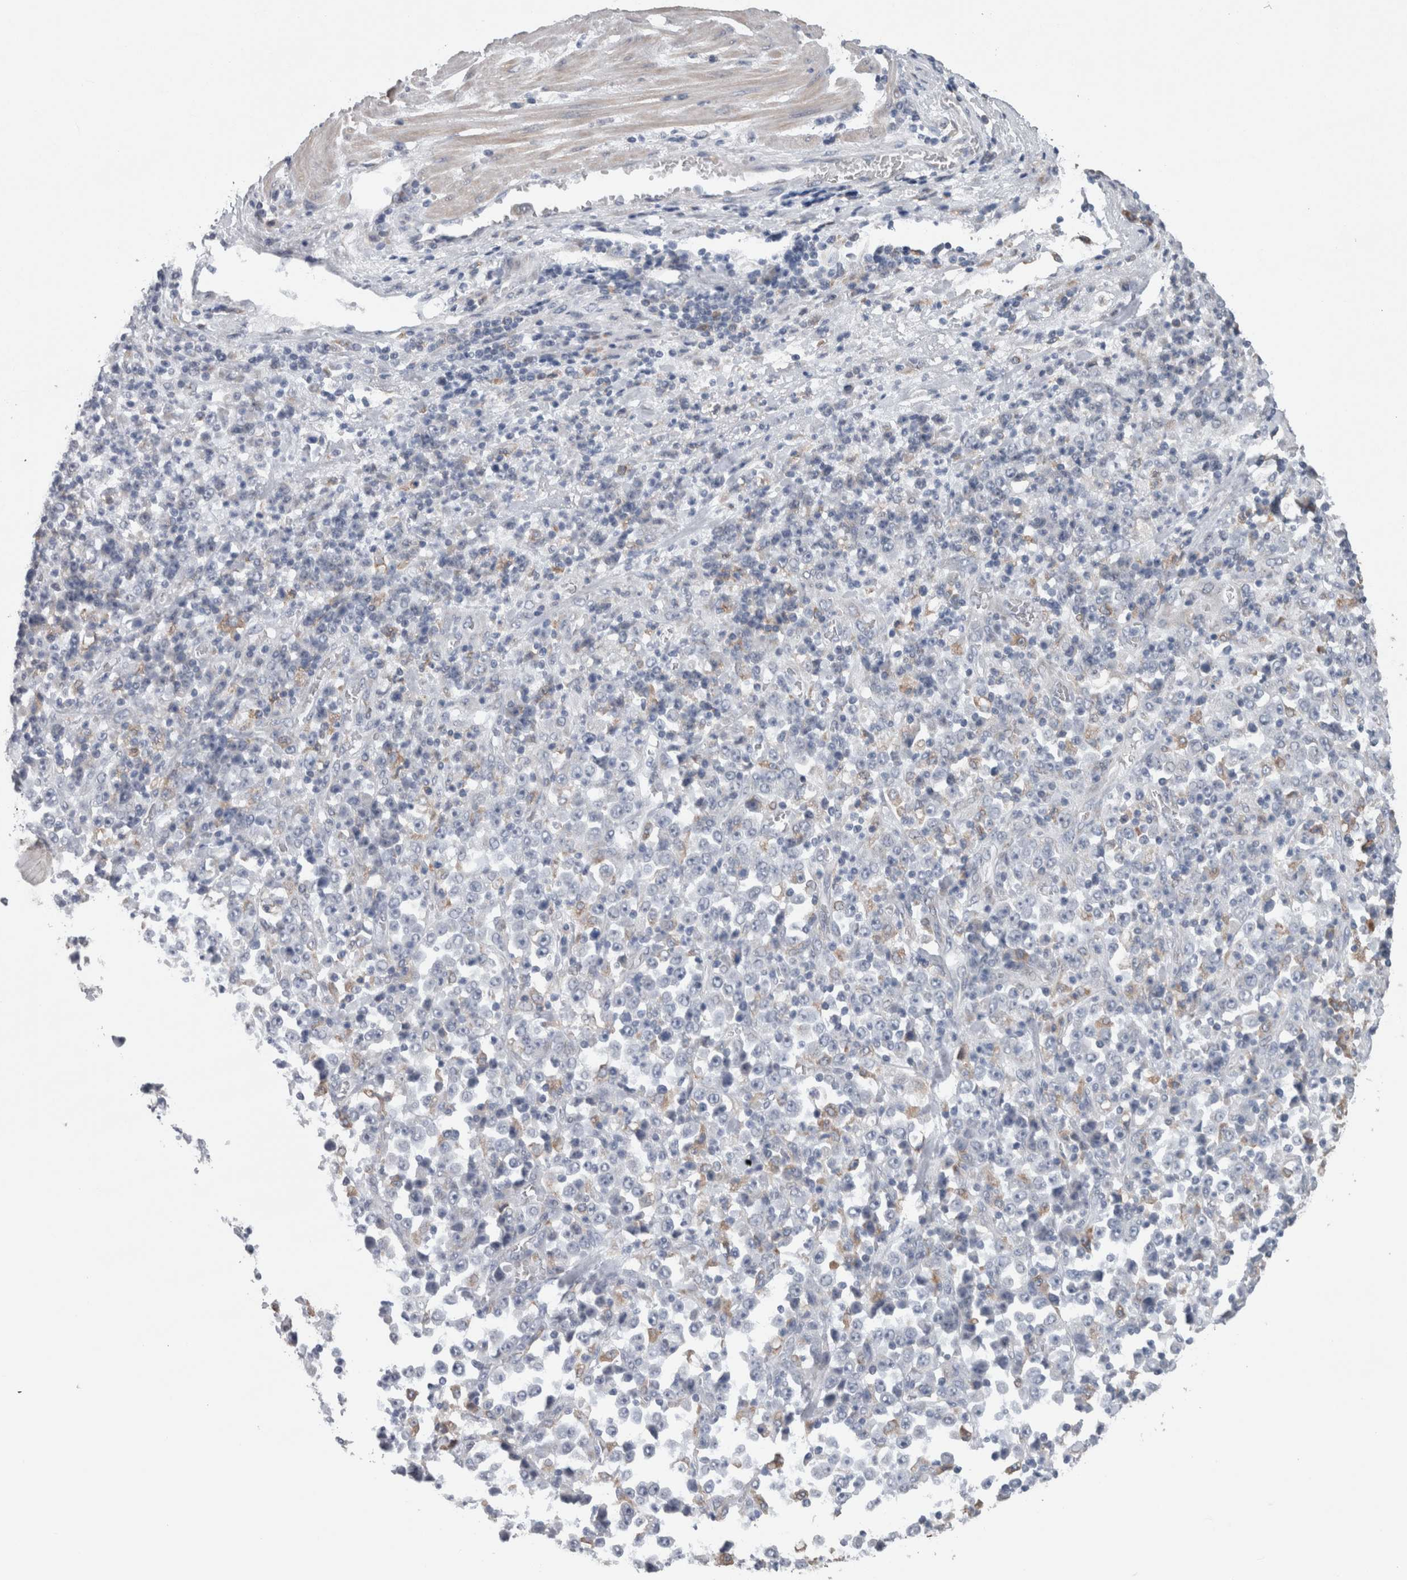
{"staining": {"intensity": "negative", "quantity": "none", "location": "none"}, "tissue": "stomach cancer", "cell_type": "Tumor cells", "image_type": "cancer", "snomed": [{"axis": "morphology", "description": "Normal tissue, NOS"}, {"axis": "morphology", "description": "Adenocarcinoma, NOS"}, {"axis": "topography", "description": "Stomach, upper"}, {"axis": "topography", "description": "Stomach"}], "caption": "There is no significant staining in tumor cells of stomach cancer. (Stains: DAB immunohistochemistry (IHC) with hematoxylin counter stain, Microscopy: brightfield microscopy at high magnification).", "gene": "GDAP1", "patient": {"sex": "male", "age": 59}}